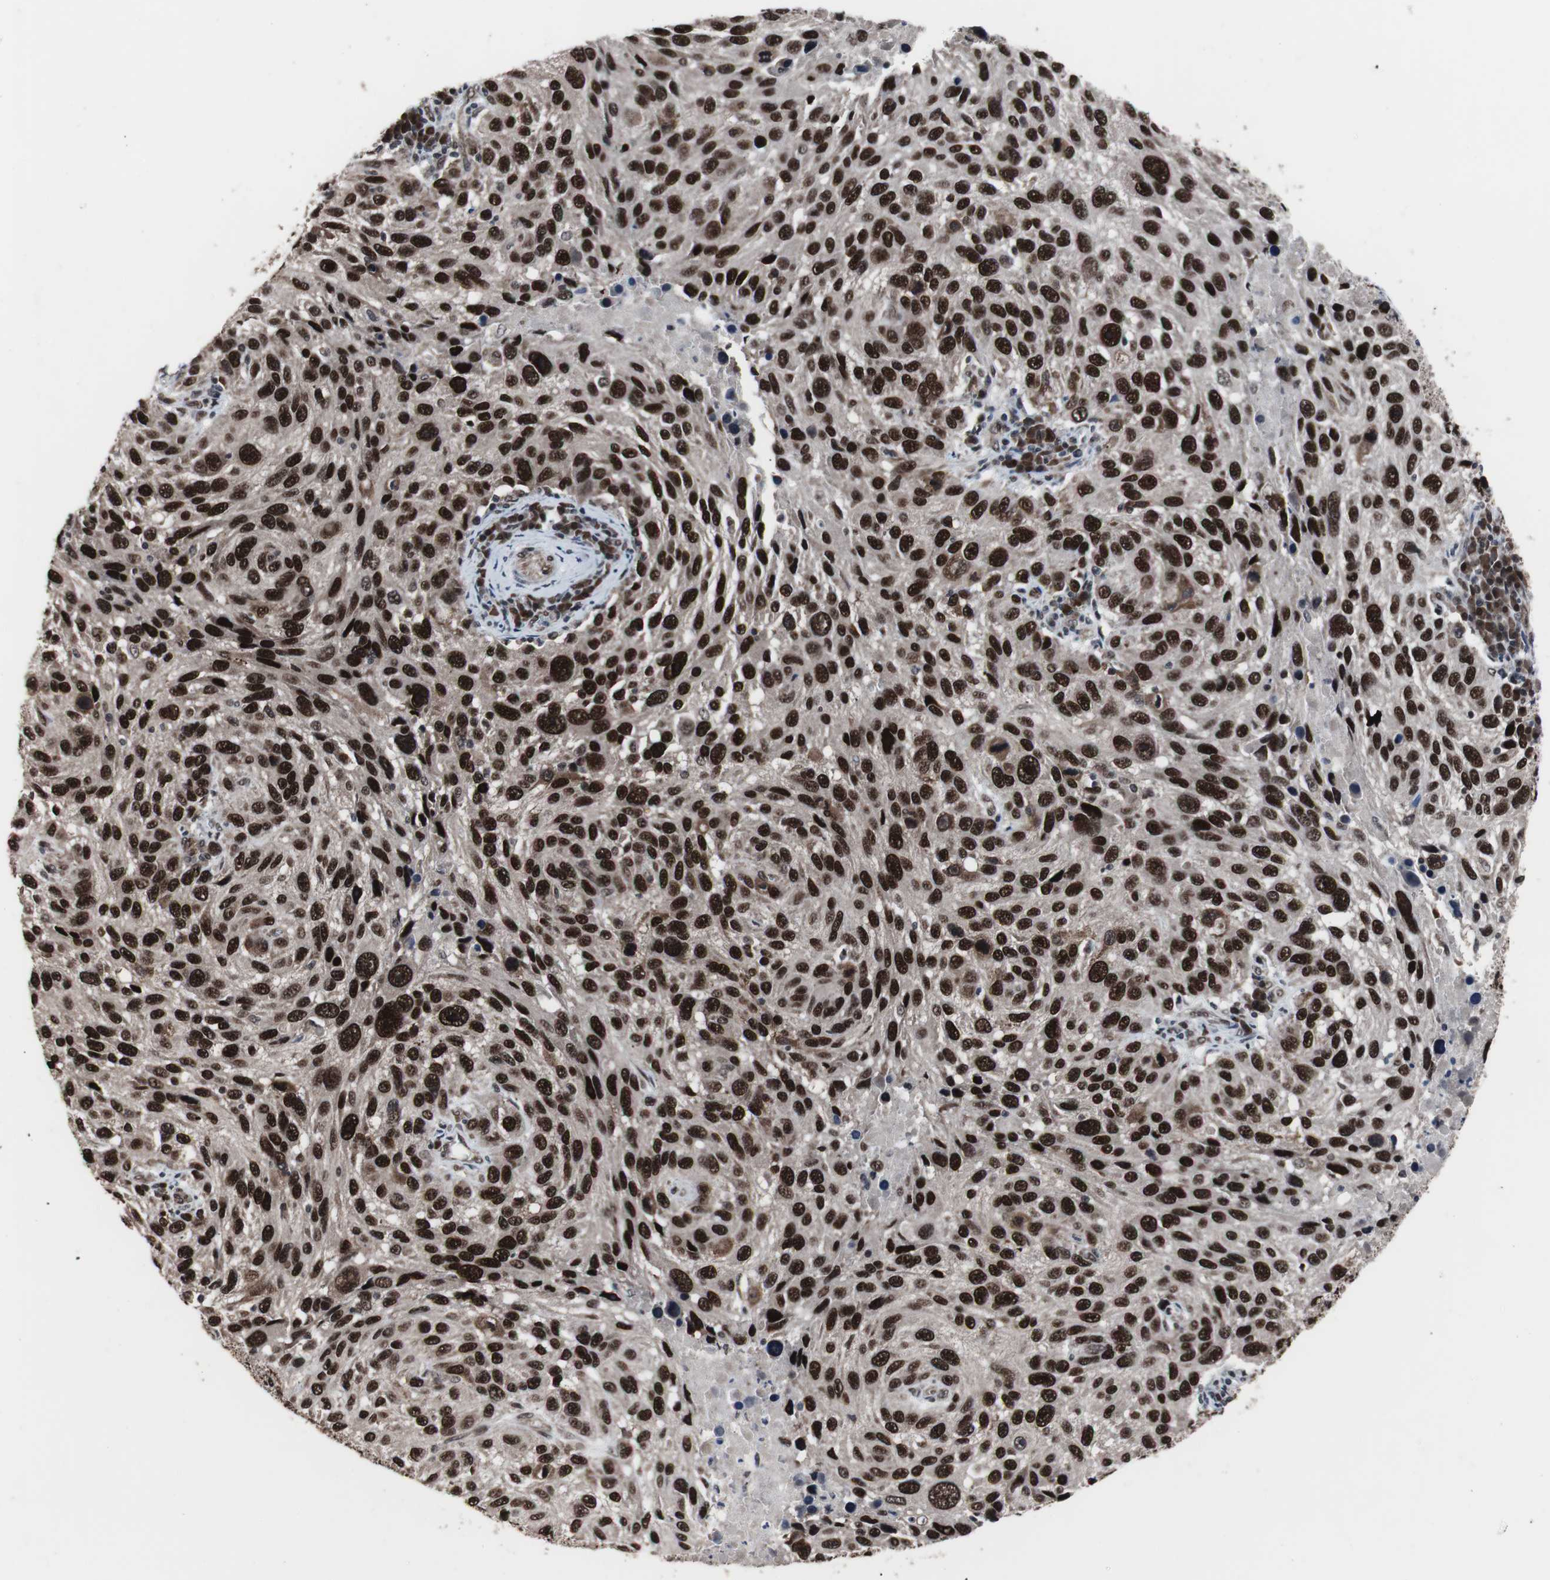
{"staining": {"intensity": "strong", "quantity": ">75%", "location": "nuclear"}, "tissue": "melanoma", "cell_type": "Tumor cells", "image_type": "cancer", "snomed": [{"axis": "morphology", "description": "Malignant melanoma, NOS"}, {"axis": "topography", "description": "Skin"}], "caption": "The photomicrograph exhibits a brown stain indicating the presence of a protein in the nuclear of tumor cells in malignant melanoma.", "gene": "GTF2F2", "patient": {"sex": "male", "age": 53}}